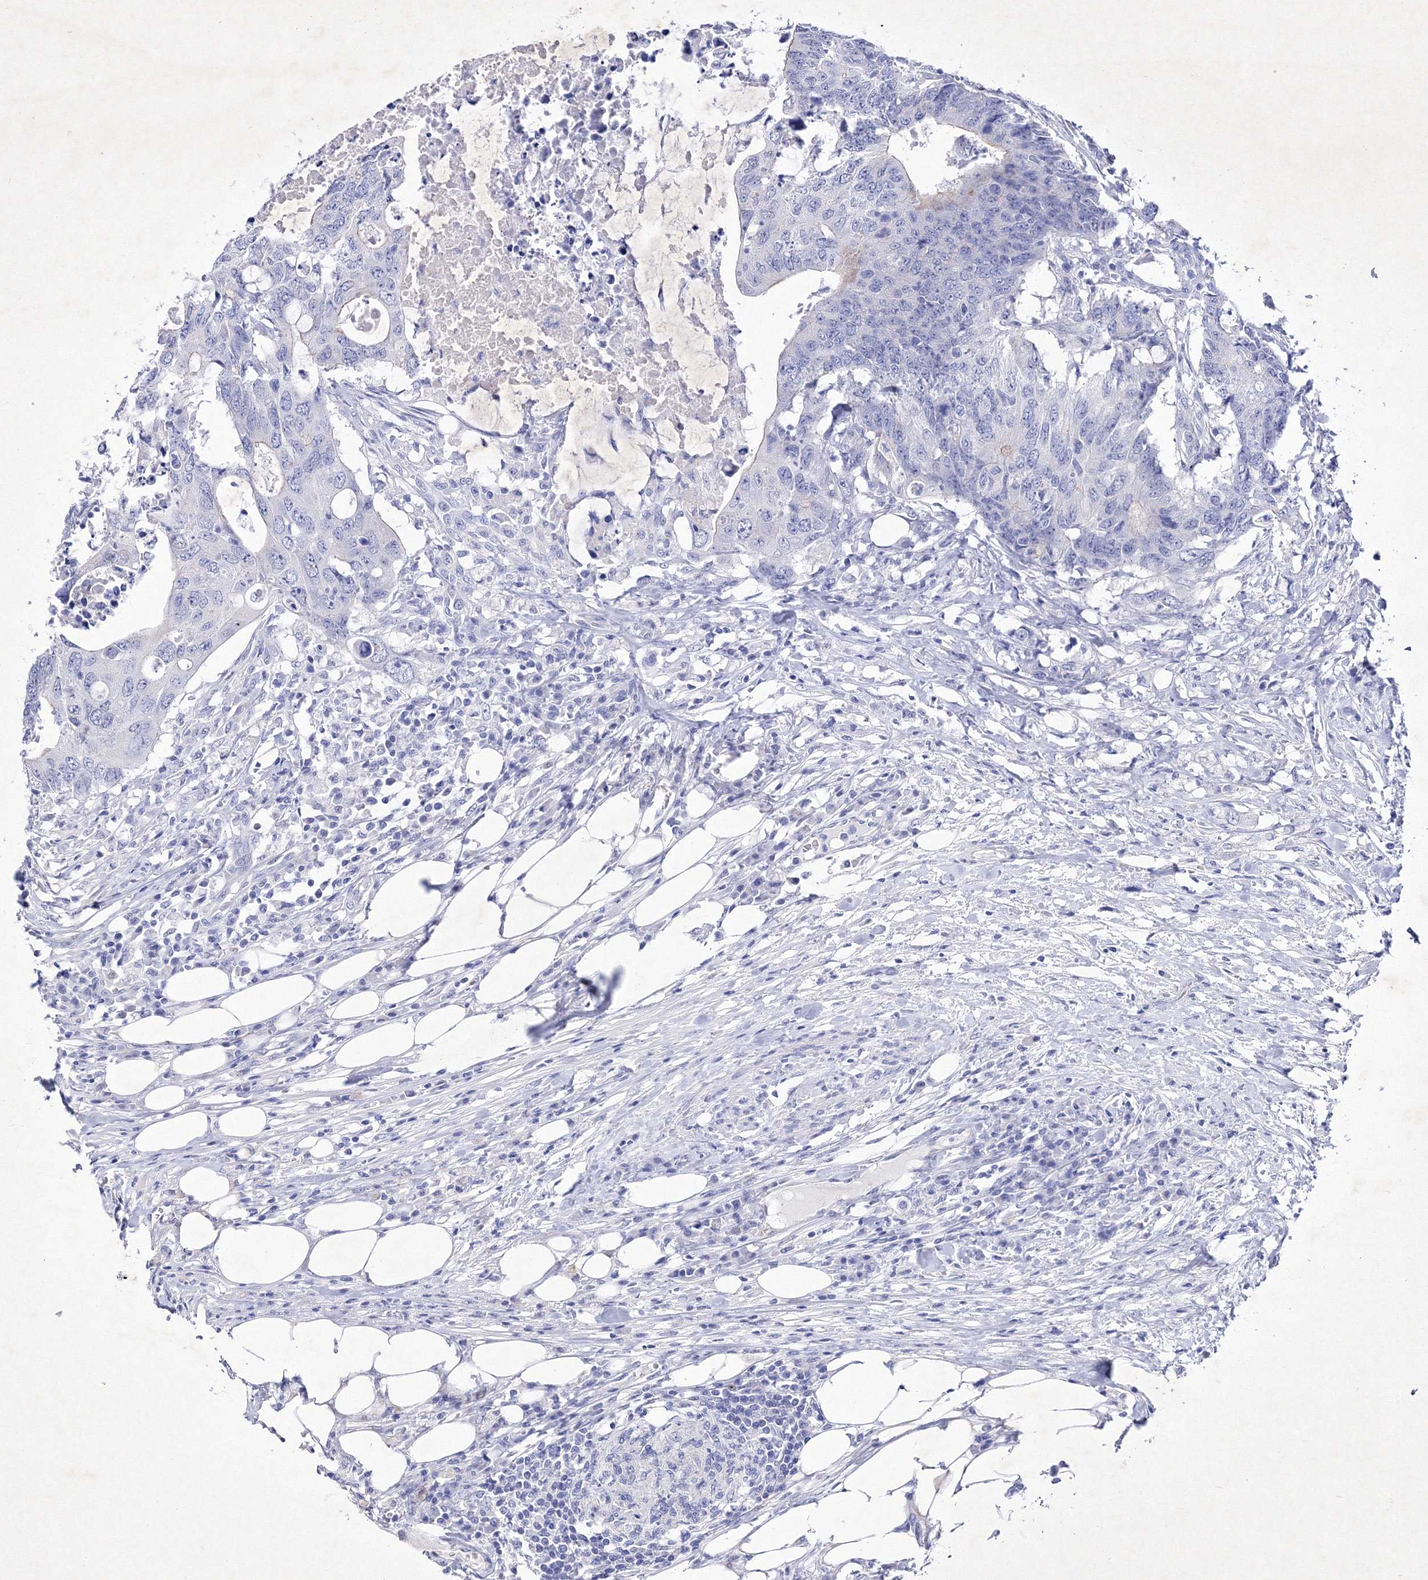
{"staining": {"intensity": "negative", "quantity": "none", "location": "none"}, "tissue": "colorectal cancer", "cell_type": "Tumor cells", "image_type": "cancer", "snomed": [{"axis": "morphology", "description": "Adenocarcinoma, NOS"}, {"axis": "topography", "description": "Colon"}], "caption": "High power microscopy micrograph of an immunohistochemistry photomicrograph of colorectal cancer, revealing no significant staining in tumor cells.", "gene": "GPN1", "patient": {"sex": "male", "age": 71}}